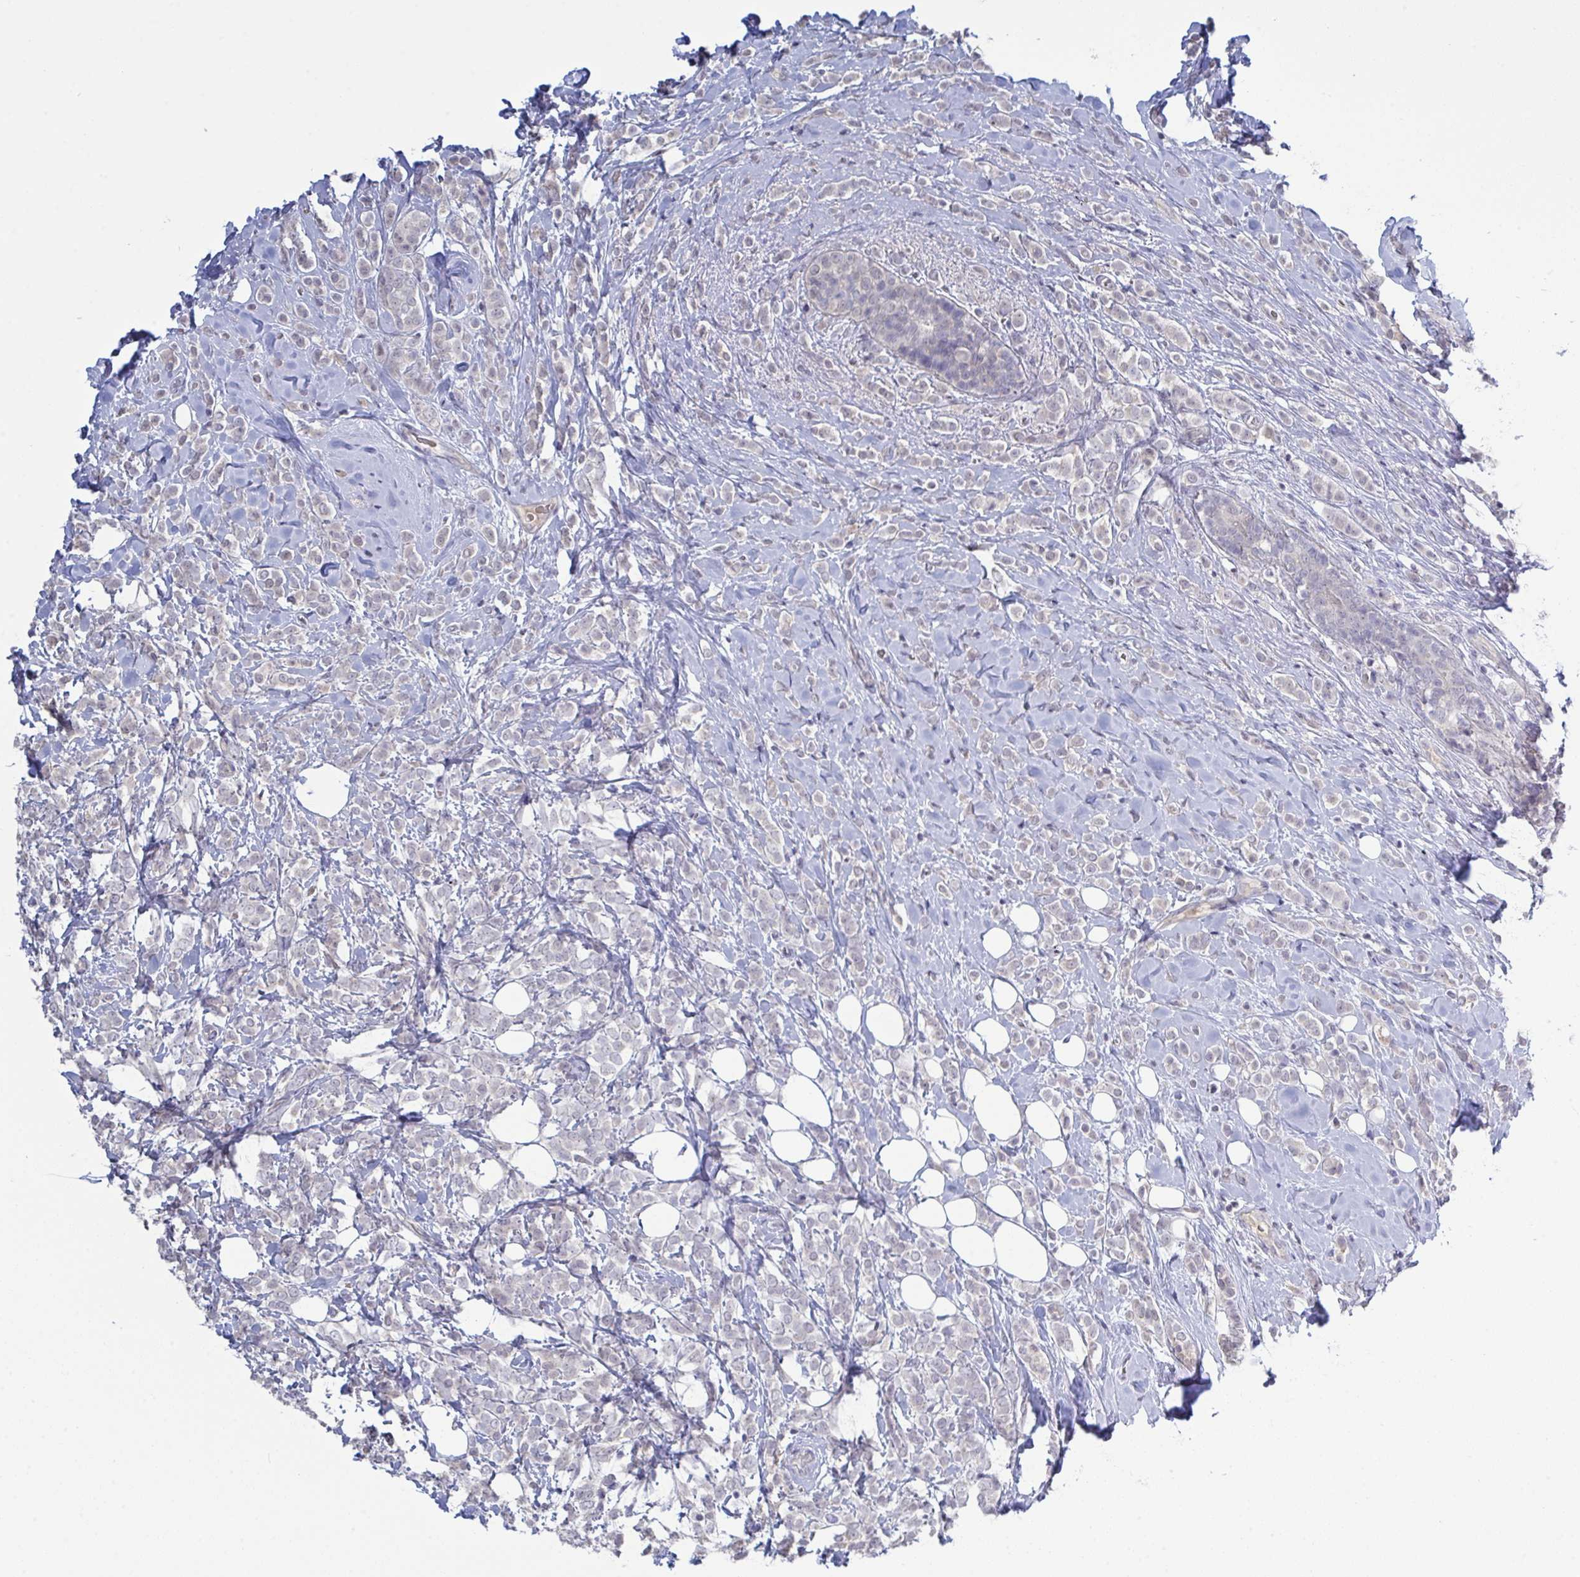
{"staining": {"intensity": "negative", "quantity": "none", "location": "none"}, "tissue": "breast cancer", "cell_type": "Tumor cells", "image_type": "cancer", "snomed": [{"axis": "morphology", "description": "Lobular carcinoma"}, {"axis": "topography", "description": "Breast"}], "caption": "IHC of breast lobular carcinoma shows no expression in tumor cells.", "gene": "ZNF784", "patient": {"sex": "female", "age": 49}}